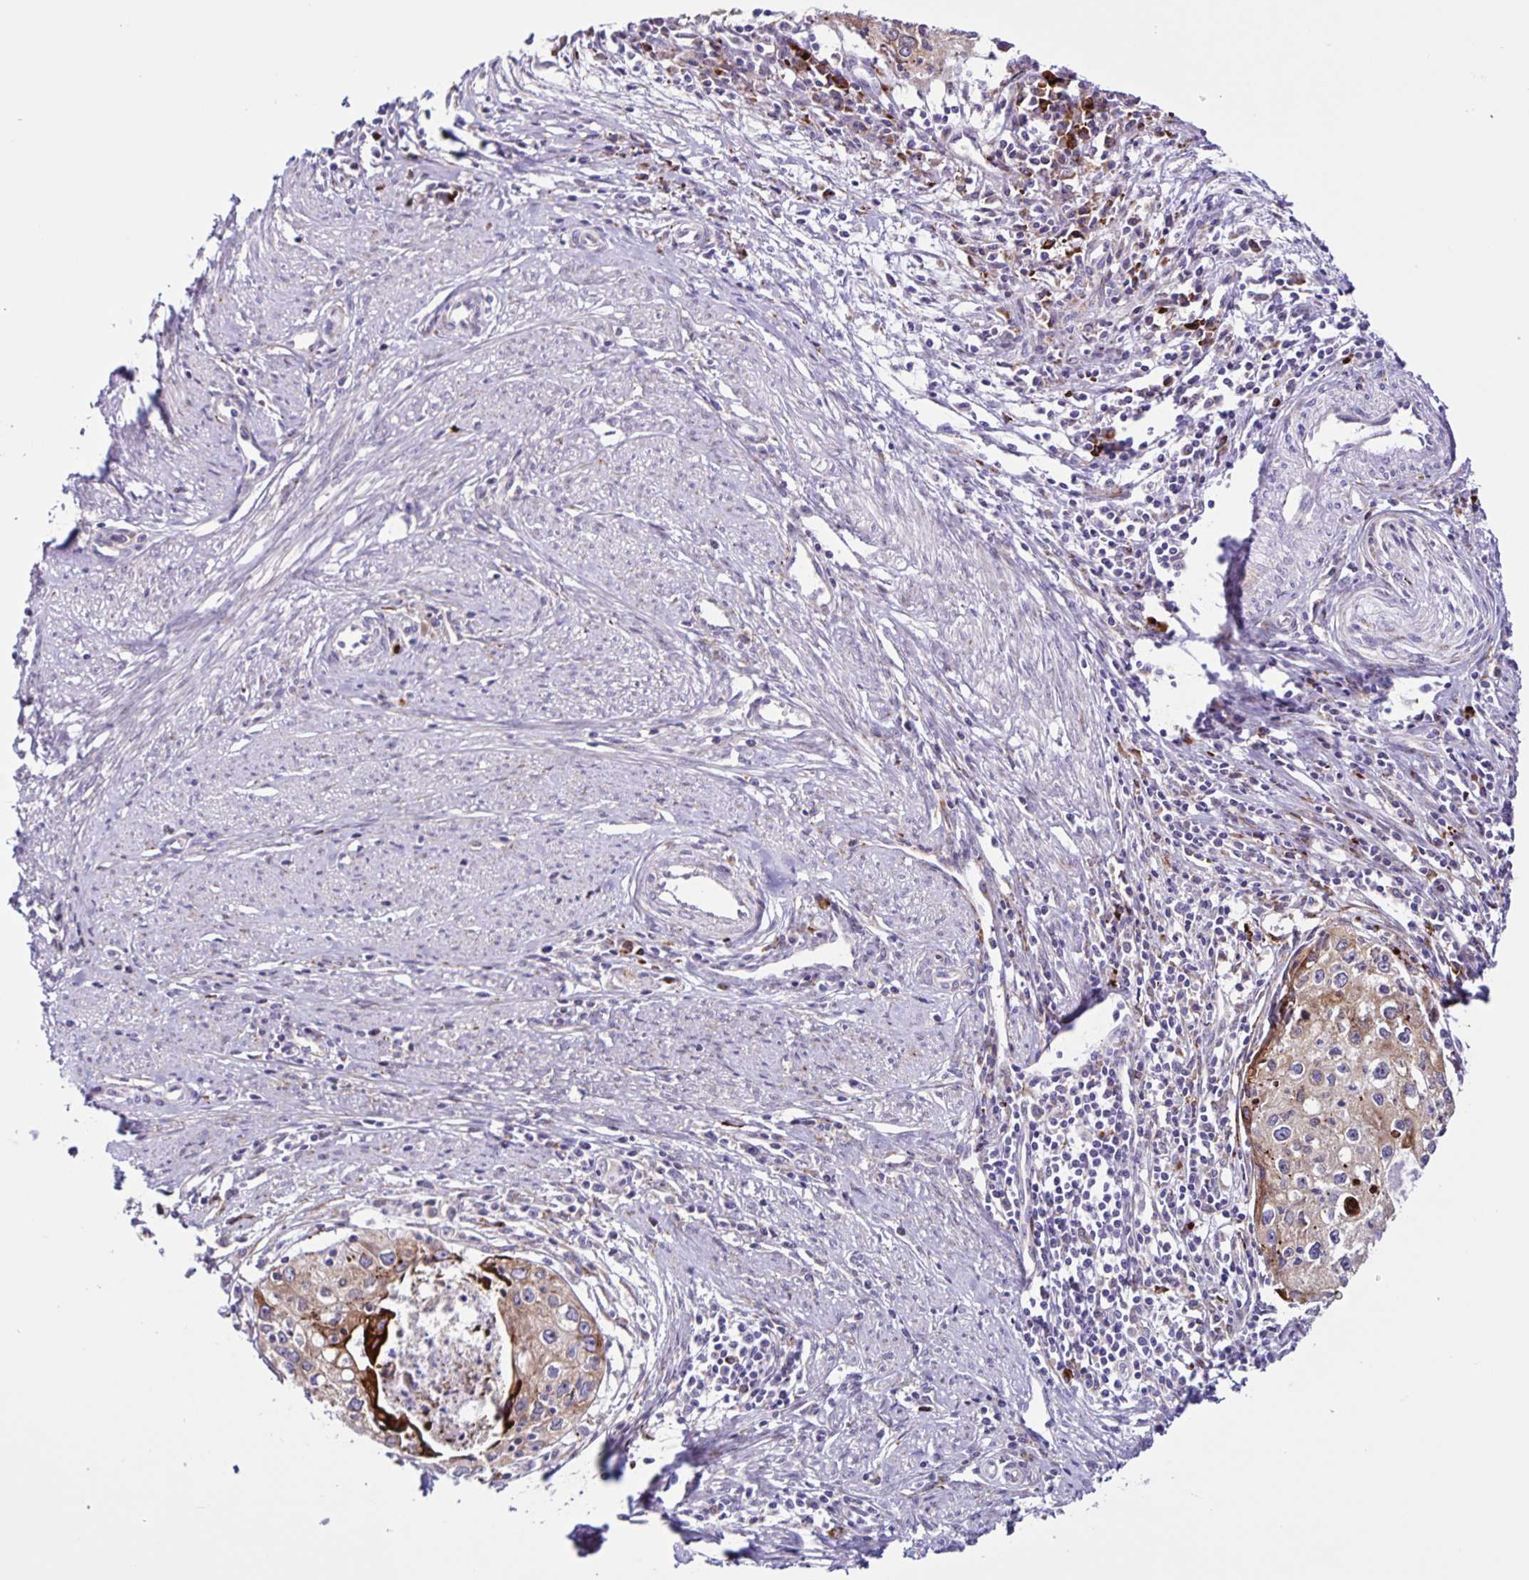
{"staining": {"intensity": "weak", "quantity": ">75%", "location": "cytoplasmic/membranous"}, "tissue": "cervical cancer", "cell_type": "Tumor cells", "image_type": "cancer", "snomed": [{"axis": "morphology", "description": "Squamous cell carcinoma, NOS"}, {"axis": "topography", "description": "Cervix"}], "caption": "Immunohistochemical staining of human cervical cancer reveals weak cytoplasmic/membranous protein staining in about >75% of tumor cells.", "gene": "OSBPL5", "patient": {"sex": "female", "age": 40}}